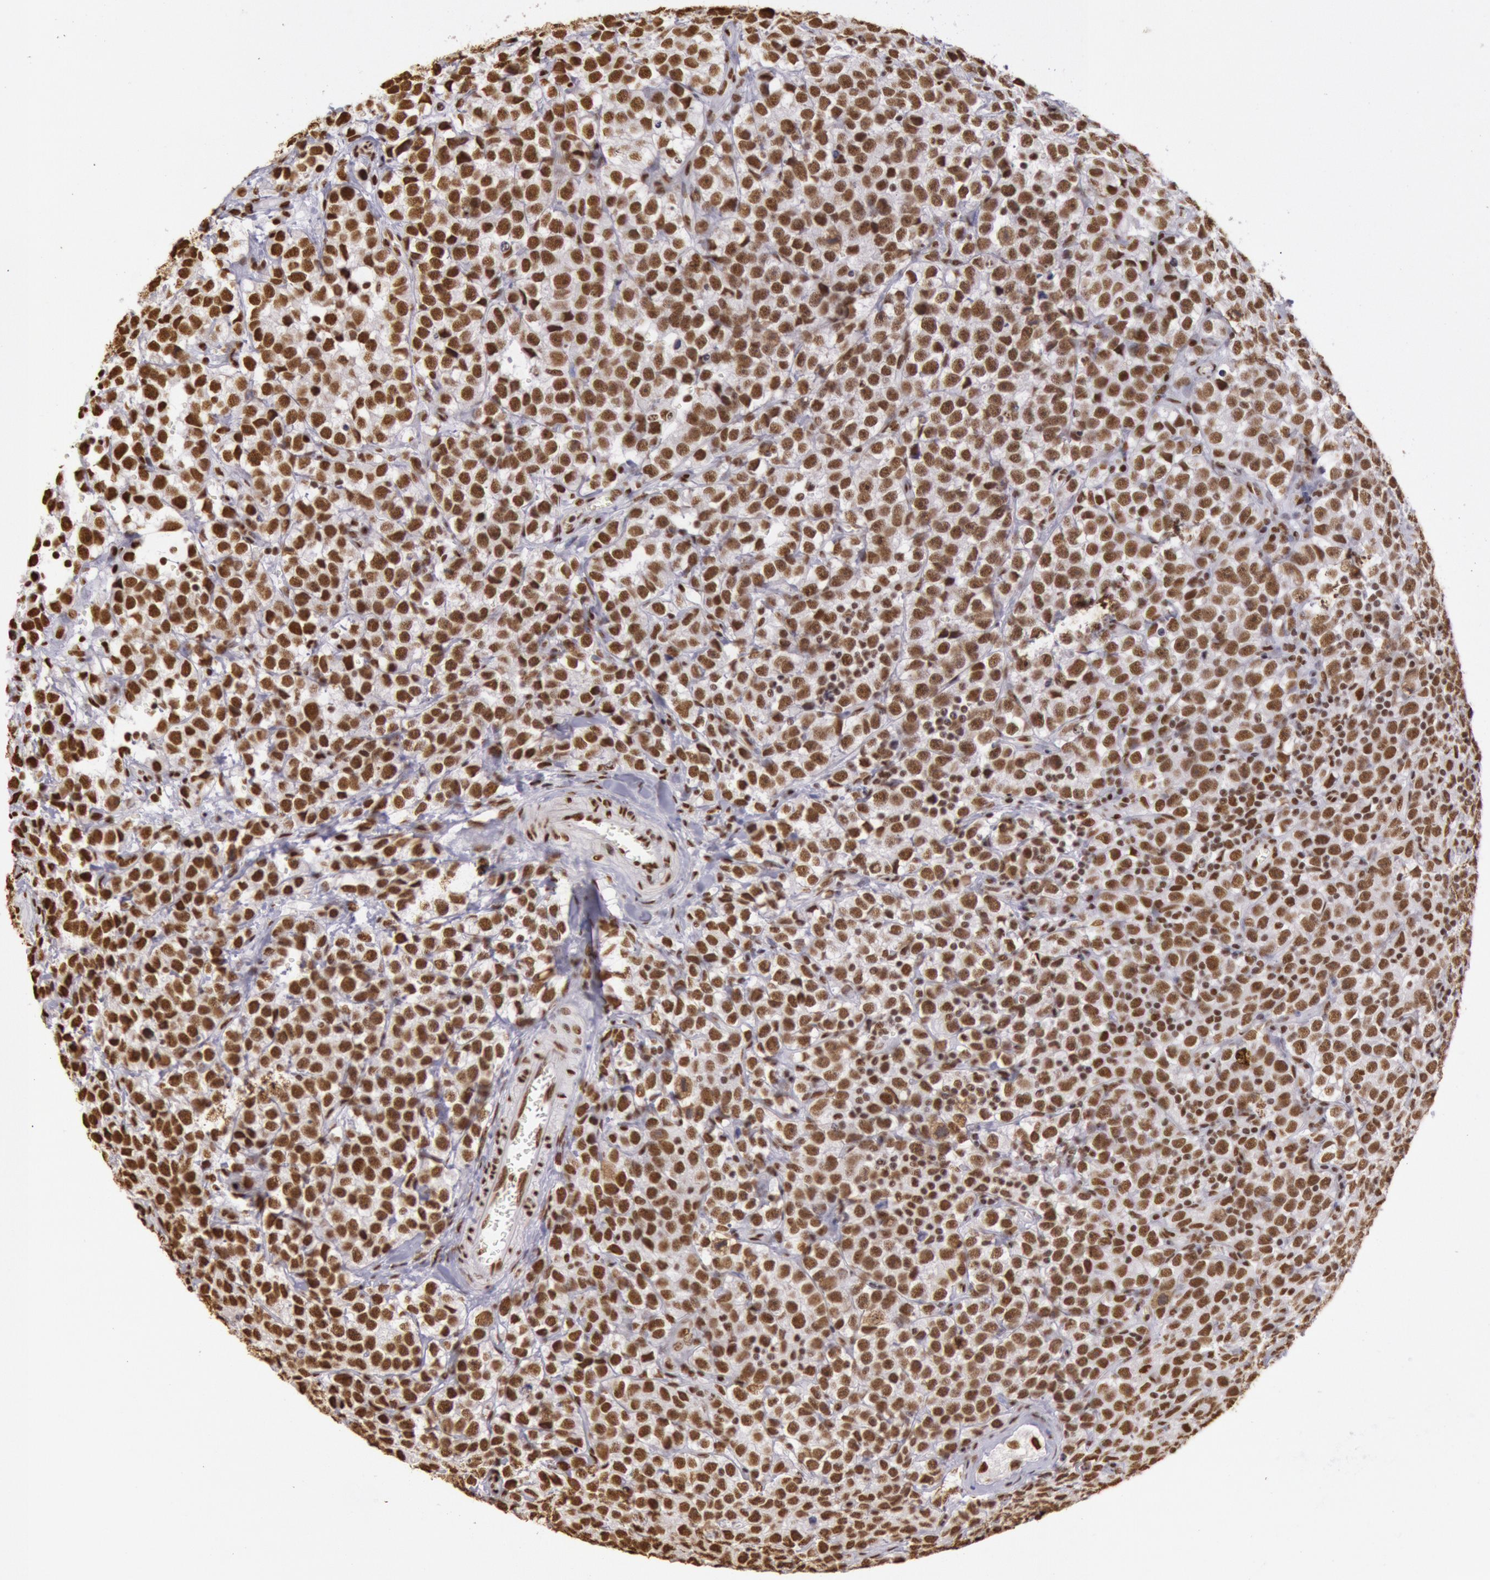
{"staining": {"intensity": "moderate", "quantity": ">75%", "location": "nuclear"}, "tissue": "testis cancer", "cell_type": "Tumor cells", "image_type": "cancer", "snomed": [{"axis": "morphology", "description": "Seminoma, NOS"}, {"axis": "topography", "description": "Testis"}], "caption": "Human testis seminoma stained with a brown dye demonstrates moderate nuclear positive expression in about >75% of tumor cells.", "gene": "HNRNPH2", "patient": {"sex": "male", "age": 25}}